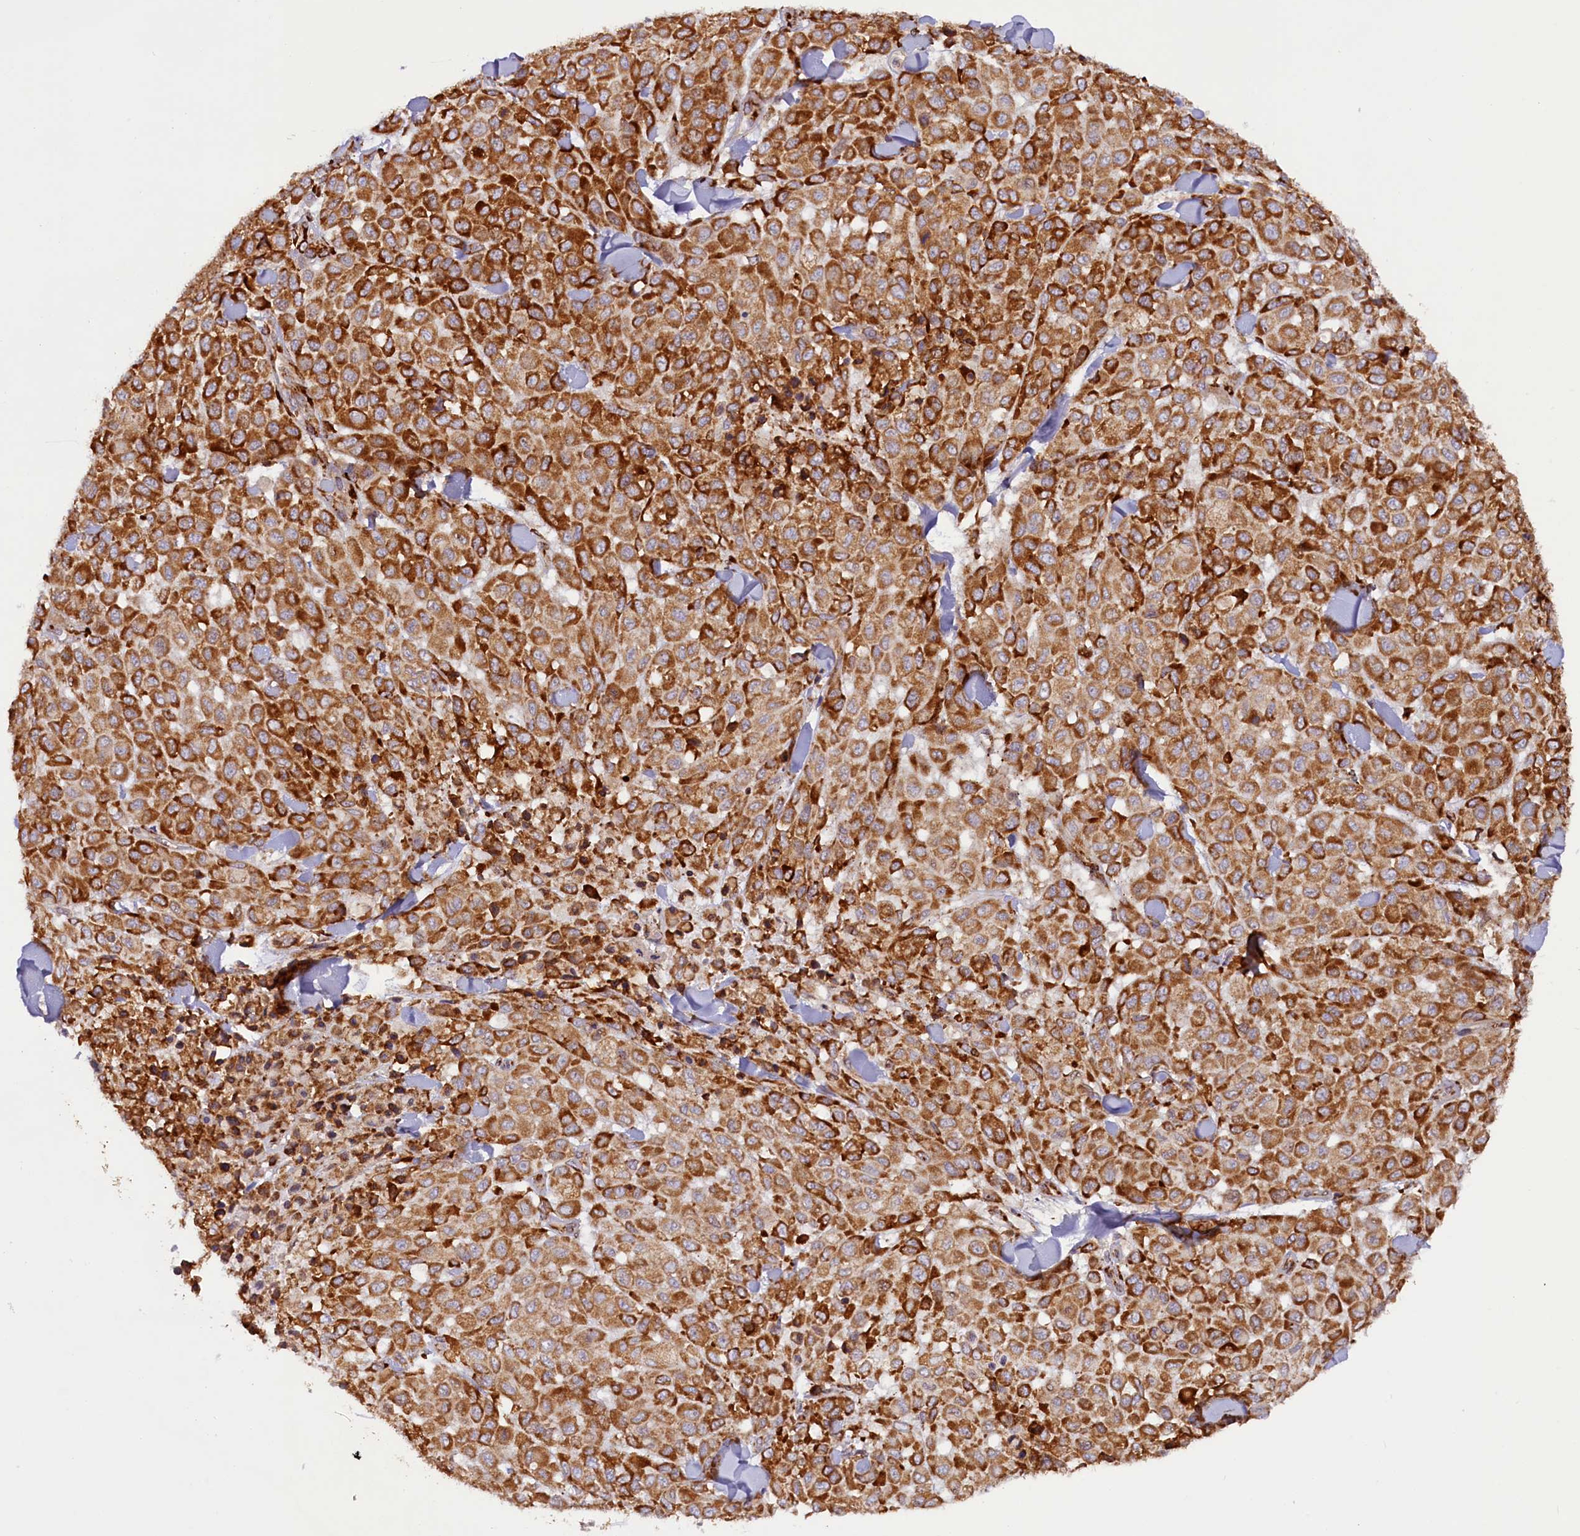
{"staining": {"intensity": "strong", "quantity": ">75%", "location": "cytoplasmic/membranous"}, "tissue": "melanoma", "cell_type": "Tumor cells", "image_type": "cancer", "snomed": [{"axis": "morphology", "description": "Malignant melanoma, Metastatic site"}, {"axis": "topography", "description": "Skin"}], "caption": "DAB (3,3'-diaminobenzidine) immunohistochemical staining of human malignant melanoma (metastatic site) reveals strong cytoplasmic/membranous protein positivity in approximately >75% of tumor cells.", "gene": "SSC5D", "patient": {"sex": "female", "age": 81}}